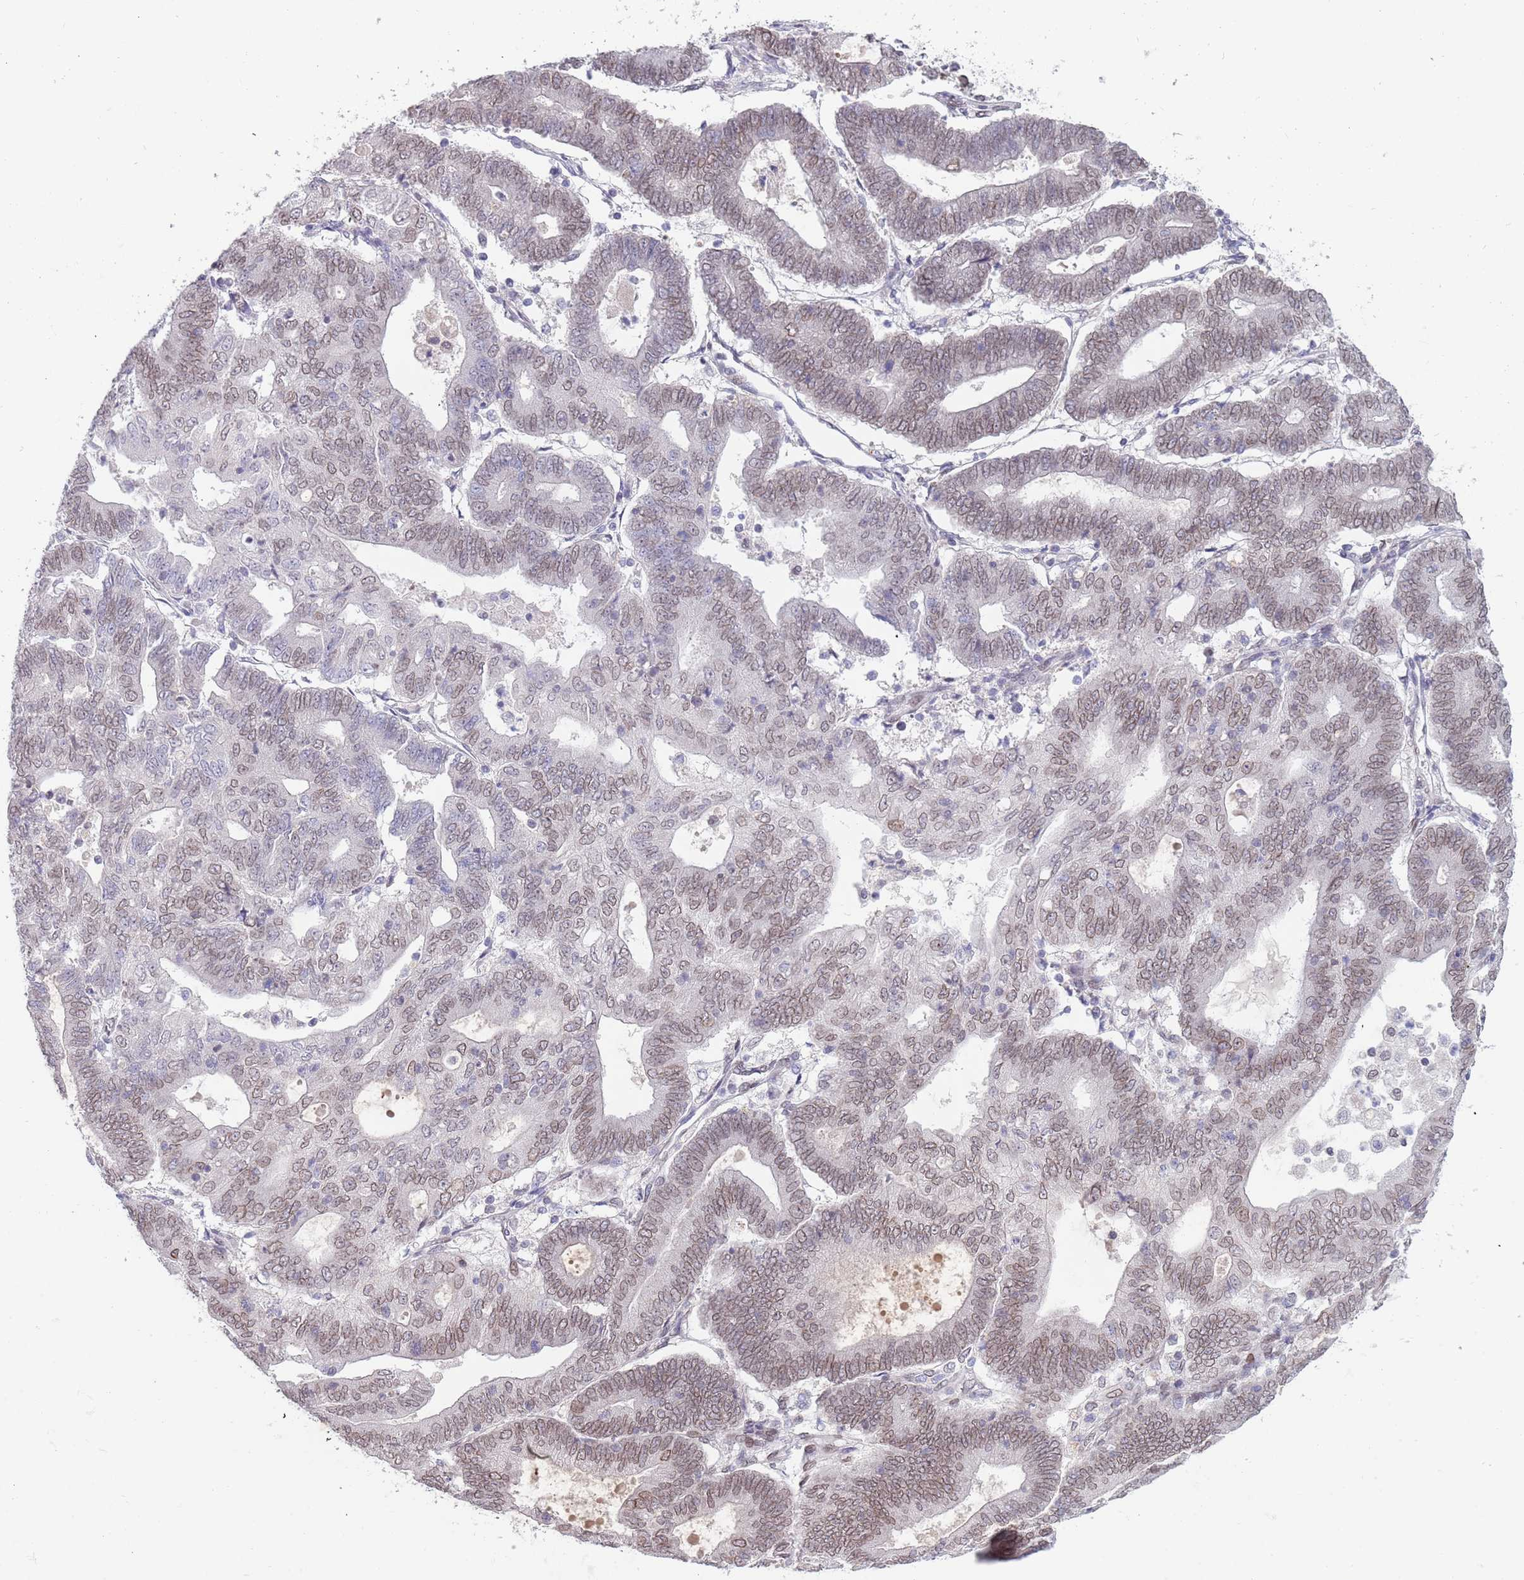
{"staining": {"intensity": "weak", "quantity": ">75%", "location": "cytoplasmic/membranous,nuclear"}, "tissue": "endometrial cancer", "cell_type": "Tumor cells", "image_type": "cancer", "snomed": [{"axis": "morphology", "description": "Adenocarcinoma, NOS"}, {"axis": "topography", "description": "Endometrium"}], "caption": "Endometrial cancer was stained to show a protein in brown. There is low levels of weak cytoplasmic/membranous and nuclear expression in about >75% of tumor cells. (brown staining indicates protein expression, while blue staining denotes nuclei).", "gene": "KLHDC2", "patient": {"sex": "female", "age": 70}}